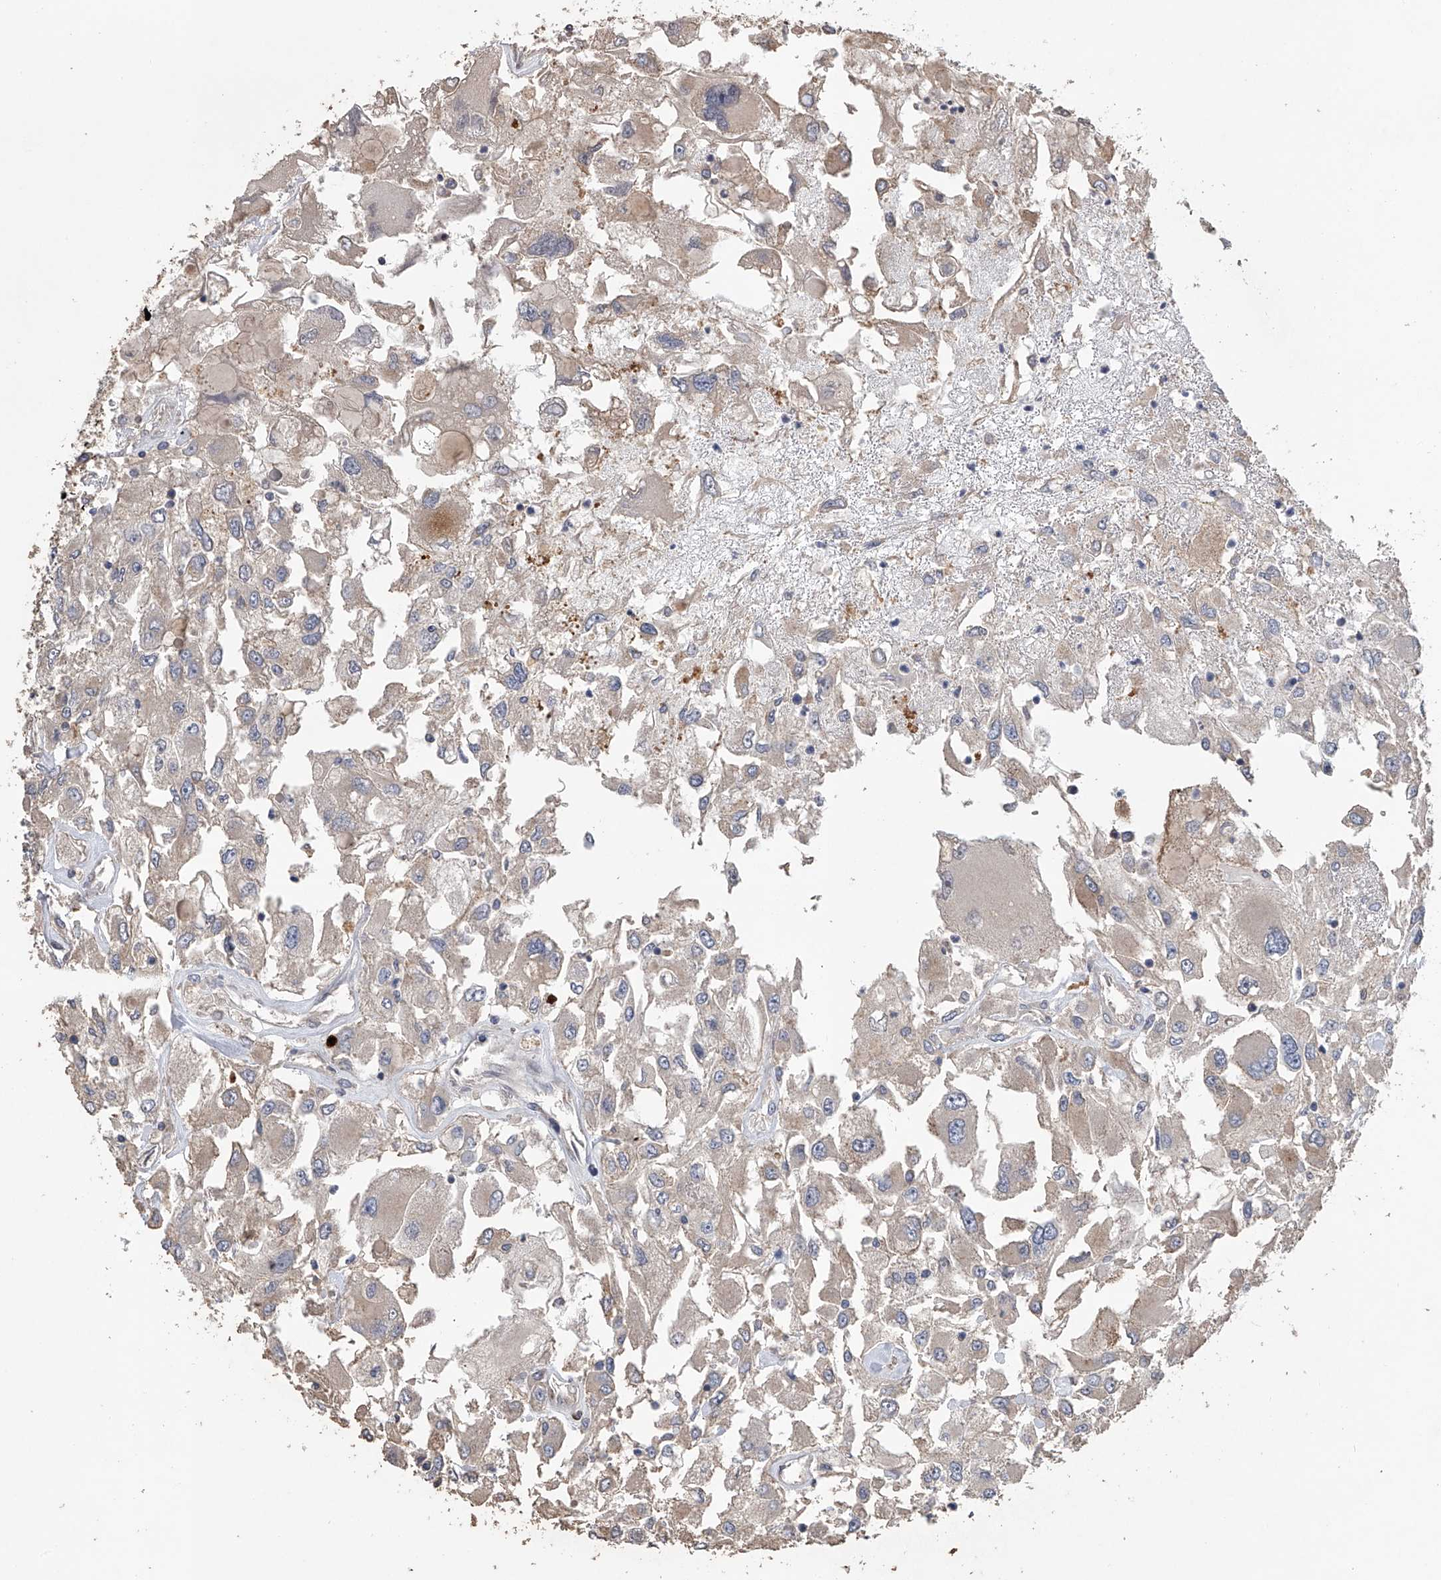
{"staining": {"intensity": "negative", "quantity": "none", "location": "none"}, "tissue": "renal cancer", "cell_type": "Tumor cells", "image_type": "cancer", "snomed": [{"axis": "morphology", "description": "Adenocarcinoma, NOS"}, {"axis": "topography", "description": "Kidney"}], "caption": "Tumor cells are negative for protein expression in human renal adenocarcinoma.", "gene": "ZNF343", "patient": {"sex": "female", "age": 52}}